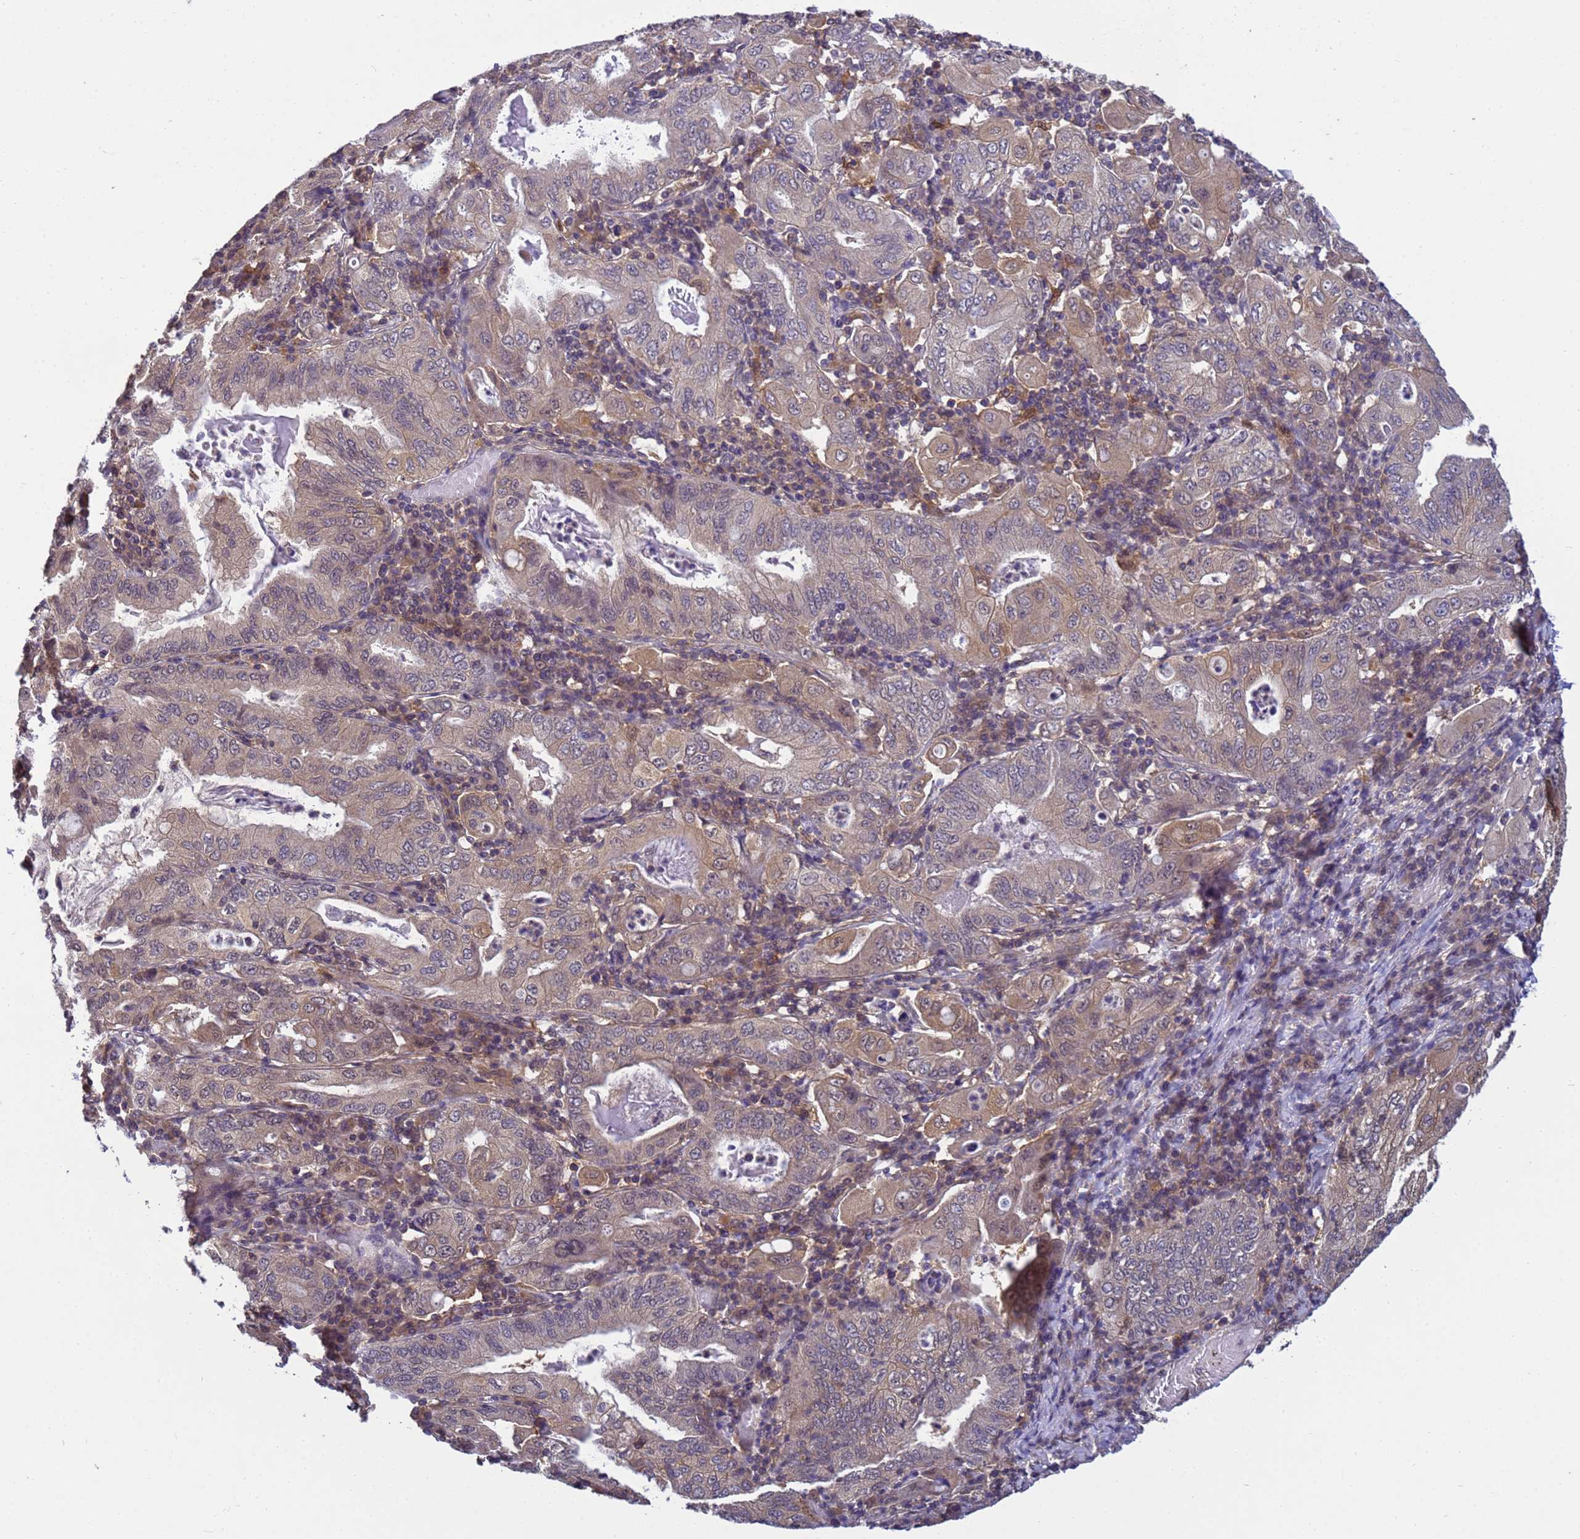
{"staining": {"intensity": "weak", "quantity": "25%-75%", "location": "cytoplasmic/membranous"}, "tissue": "stomach cancer", "cell_type": "Tumor cells", "image_type": "cancer", "snomed": [{"axis": "morphology", "description": "Normal tissue, NOS"}, {"axis": "morphology", "description": "Adenocarcinoma, NOS"}, {"axis": "topography", "description": "Esophagus"}, {"axis": "topography", "description": "Stomach, upper"}, {"axis": "topography", "description": "Peripheral nerve tissue"}], "caption": "The immunohistochemical stain shows weak cytoplasmic/membranous positivity in tumor cells of stomach cancer tissue.", "gene": "NPEPPS", "patient": {"sex": "male", "age": 62}}